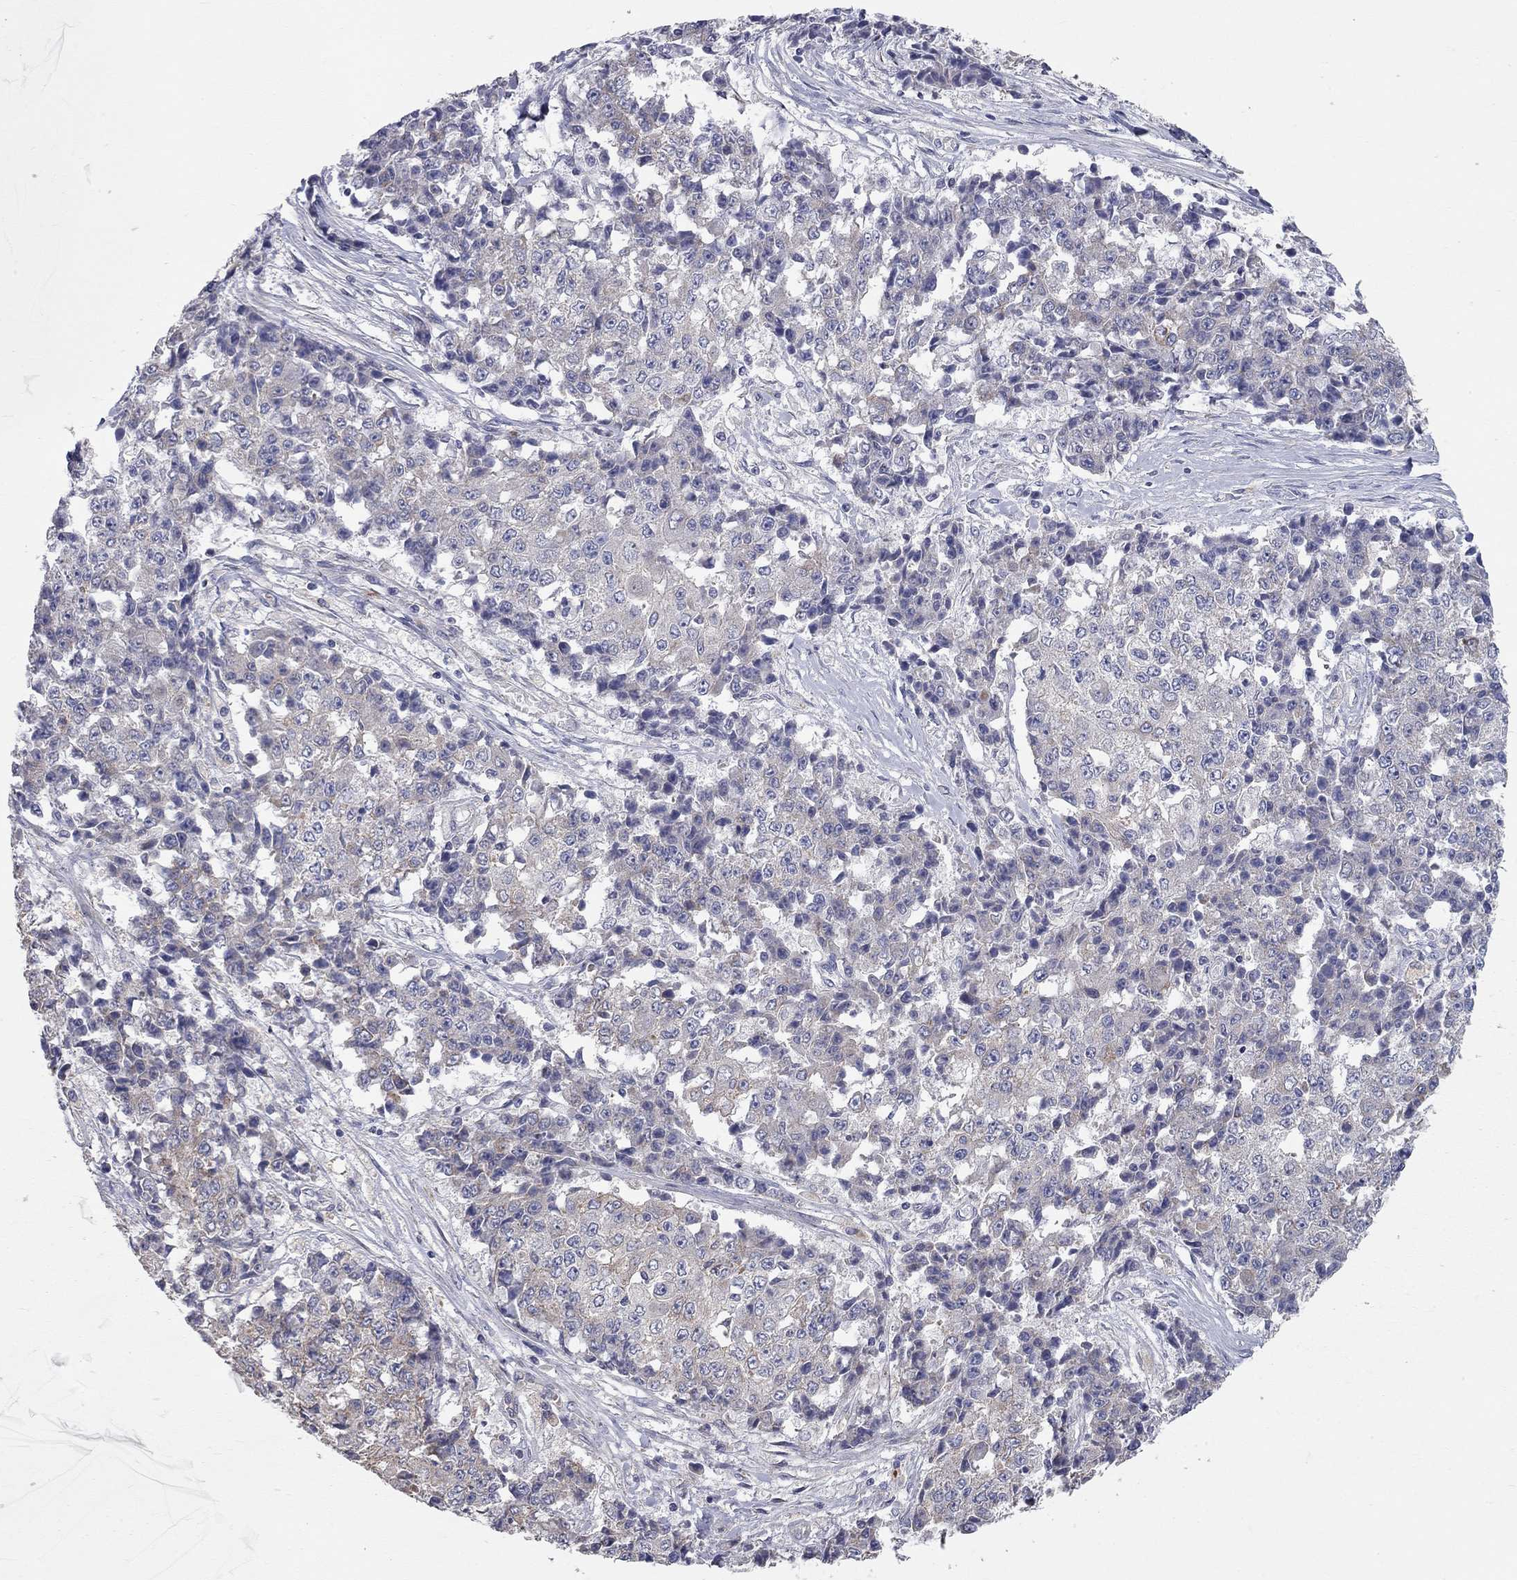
{"staining": {"intensity": "weak", "quantity": "<25%", "location": "cytoplasmic/membranous"}, "tissue": "ovarian cancer", "cell_type": "Tumor cells", "image_type": "cancer", "snomed": [{"axis": "morphology", "description": "Carcinoma, endometroid"}, {"axis": "topography", "description": "Ovary"}], "caption": "Photomicrograph shows no significant protein positivity in tumor cells of ovarian cancer (endometroid carcinoma).", "gene": "KANSL1L", "patient": {"sex": "female", "age": 42}}